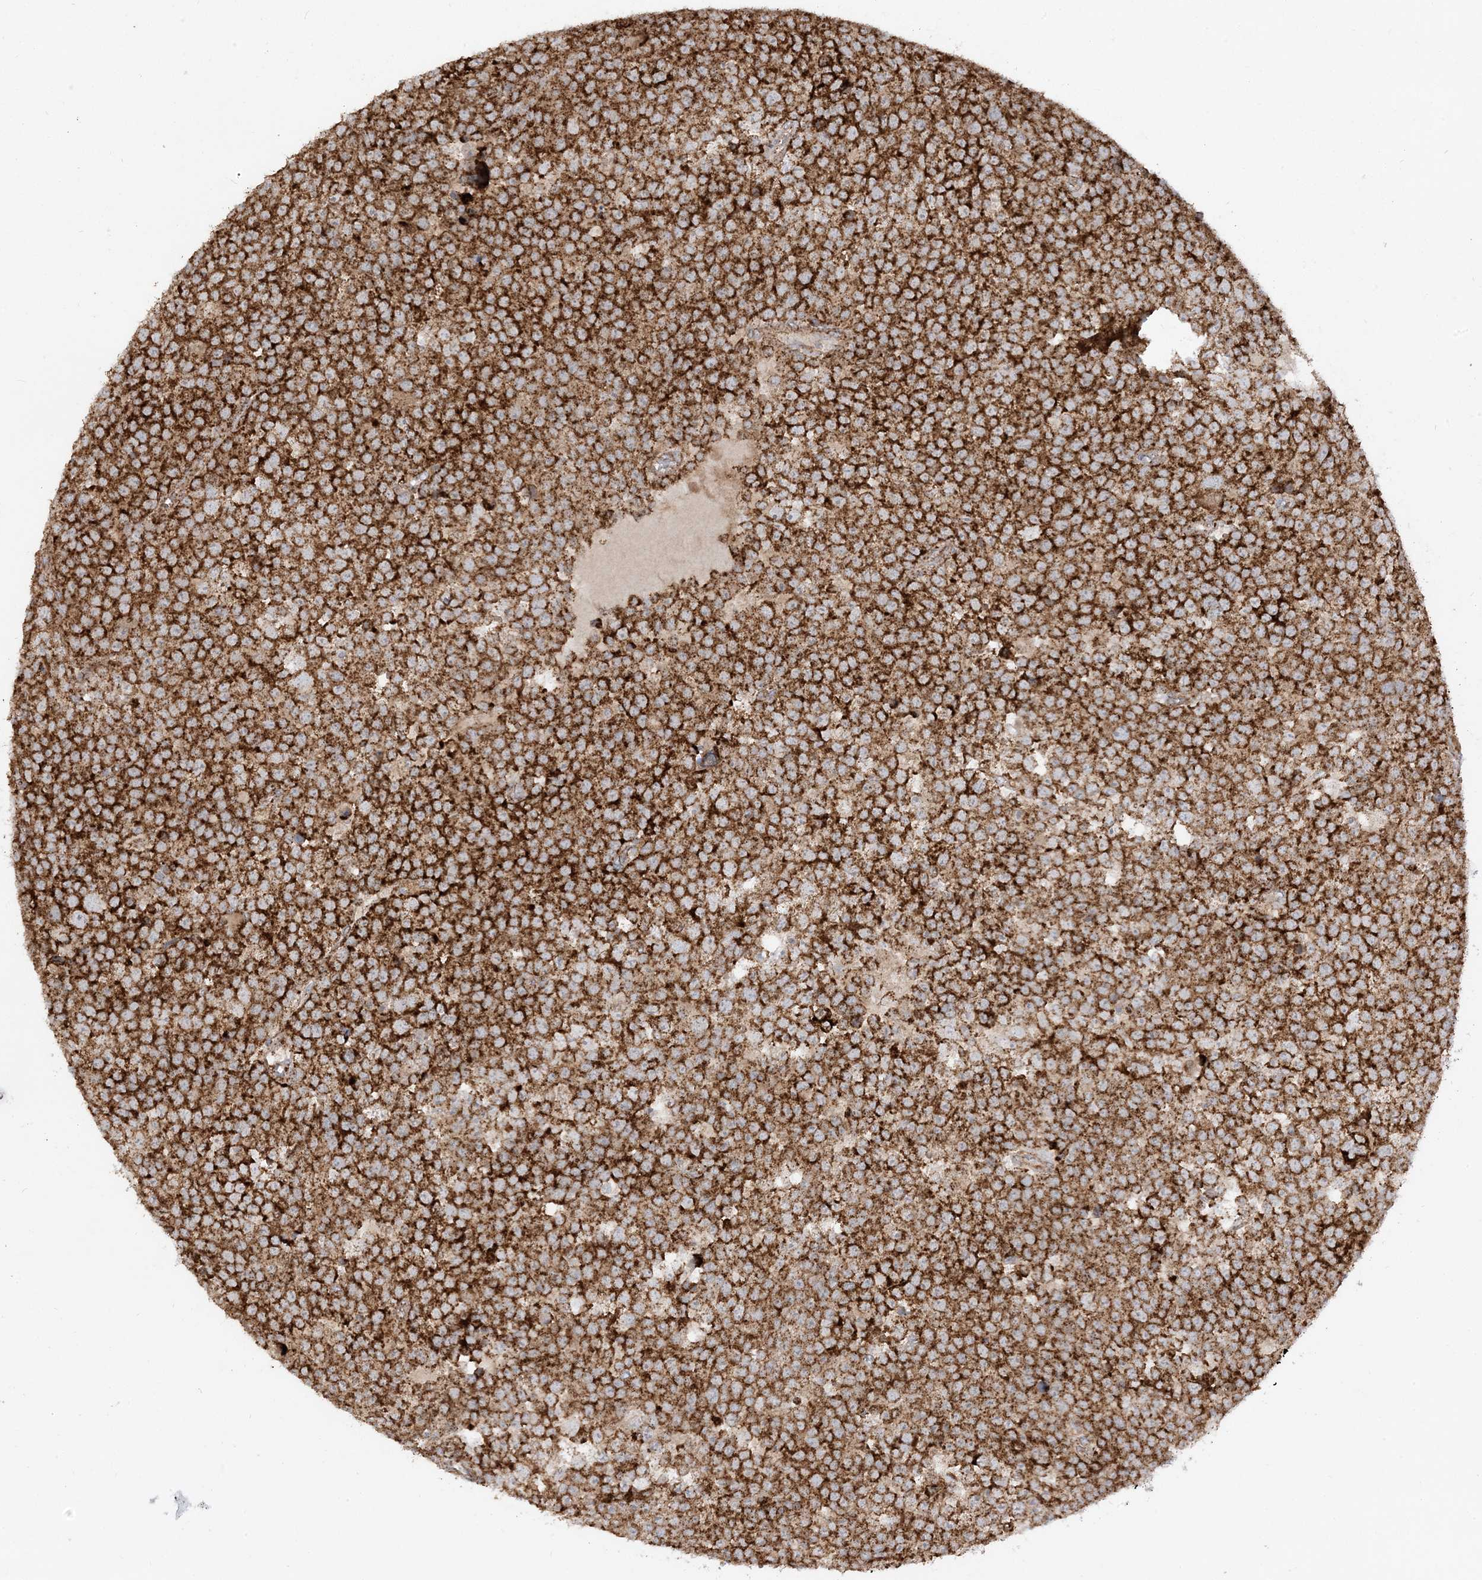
{"staining": {"intensity": "strong", "quantity": ">75%", "location": "cytoplasmic/membranous"}, "tissue": "testis cancer", "cell_type": "Tumor cells", "image_type": "cancer", "snomed": [{"axis": "morphology", "description": "Seminoma, NOS"}, {"axis": "topography", "description": "Testis"}], "caption": "High-magnification brightfield microscopy of testis seminoma stained with DAB (brown) and counterstained with hematoxylin (blue). tumor cells exhibit strong cytoplasmic/membranous expression is identified in about>75% of cells.", "gene": "AARS2", "patient": {"sex": "male", "age": 71}}